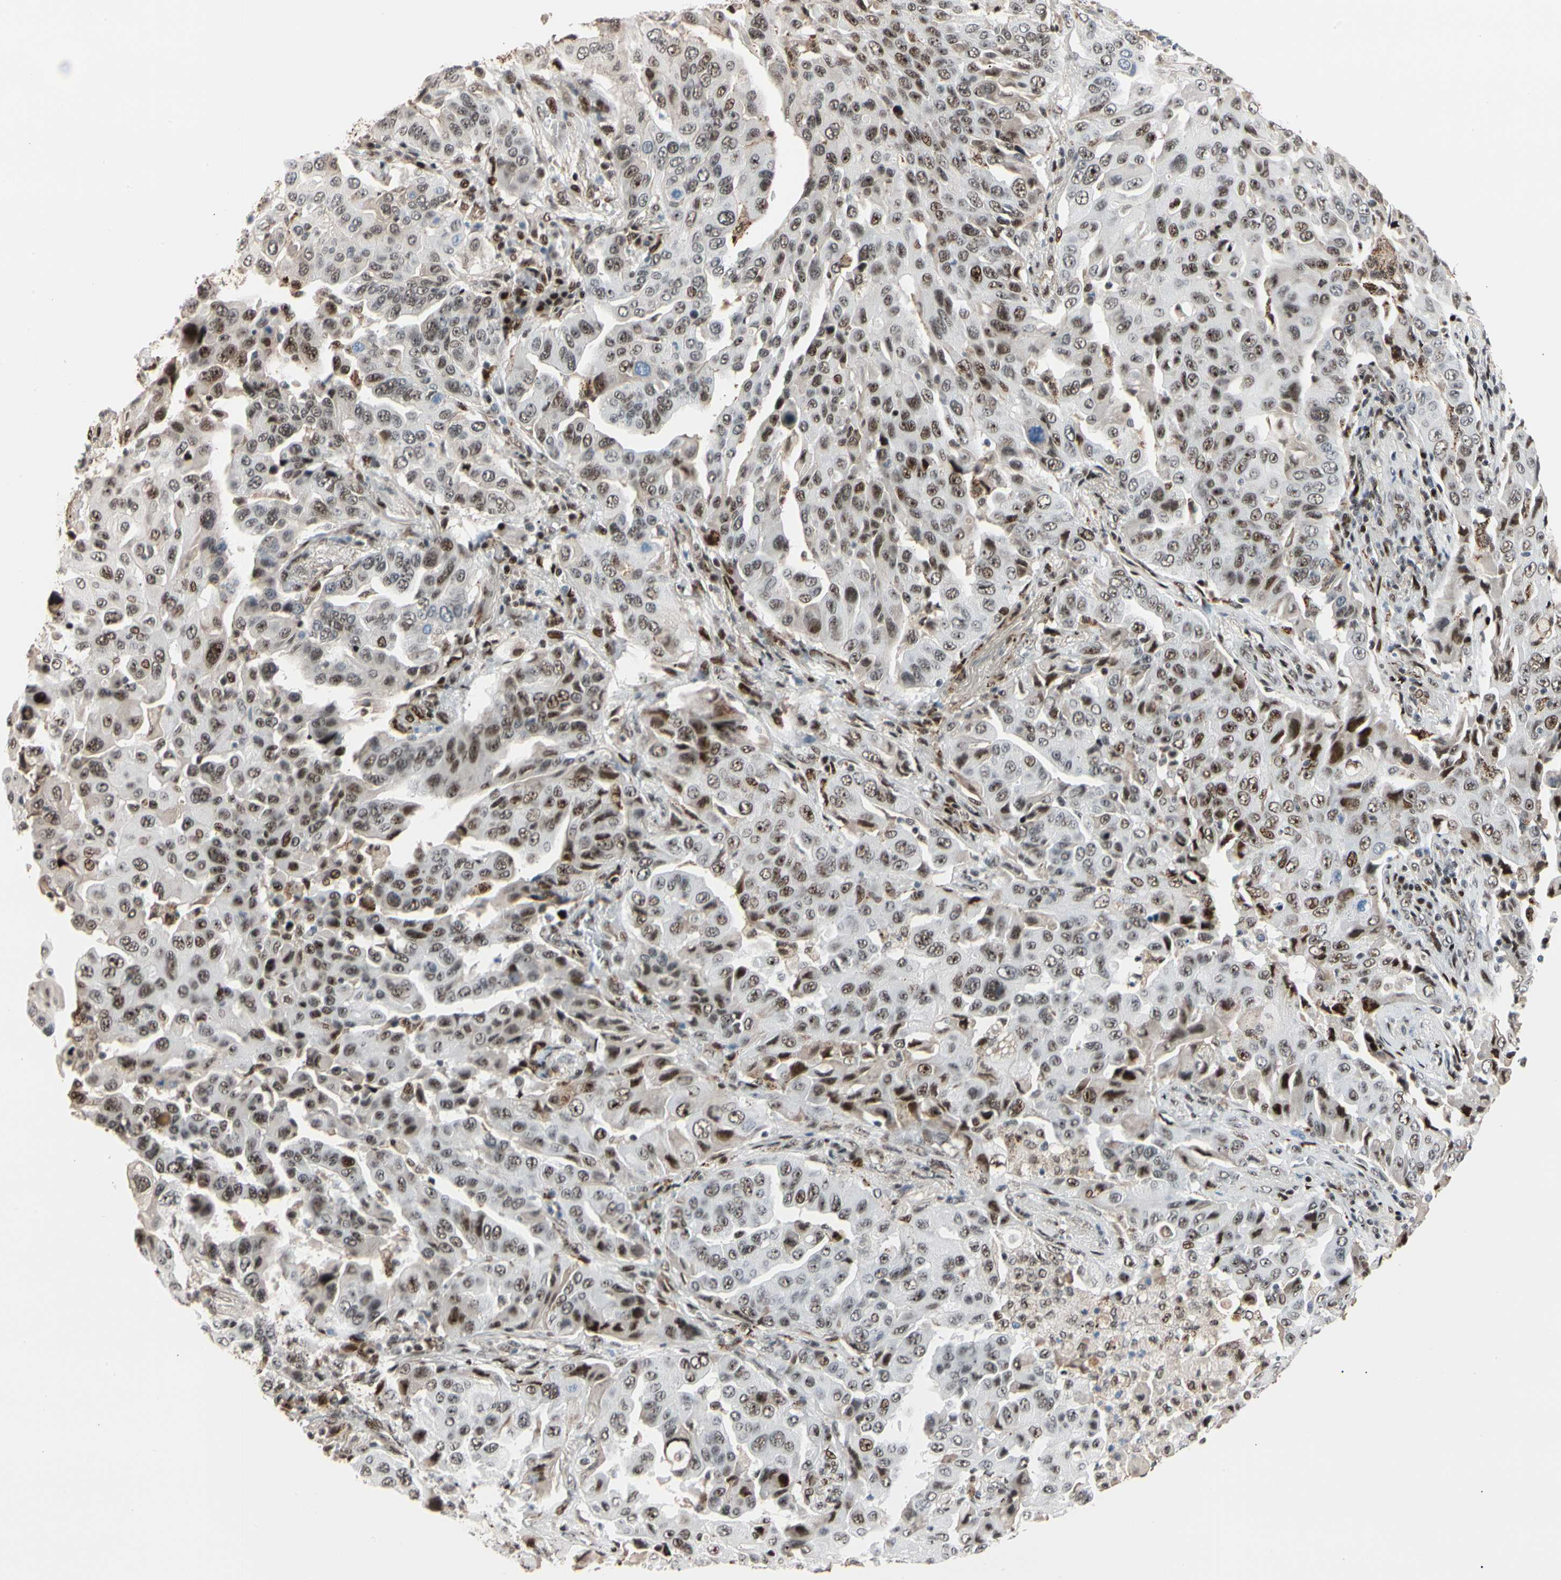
{"staining": {"intensity": "moderate", "quantity": "25%-75%", "location": "nuclear"}, "tissue": "lung cancer", "cell_type": "Tumor cells", "image_type": "cancer", "snomed": [{"axis": "morphology", "description": "Adenocarcinoma, NOS"}, {"axis": "topography", "description": "Lung"}], "caption": "Protein staining displays moderate nuclear staining in about 25%-75% of tumor cells in lung cancer.", "gene": "FOXO3", "patient": {"sex": "female", "age": 65}}